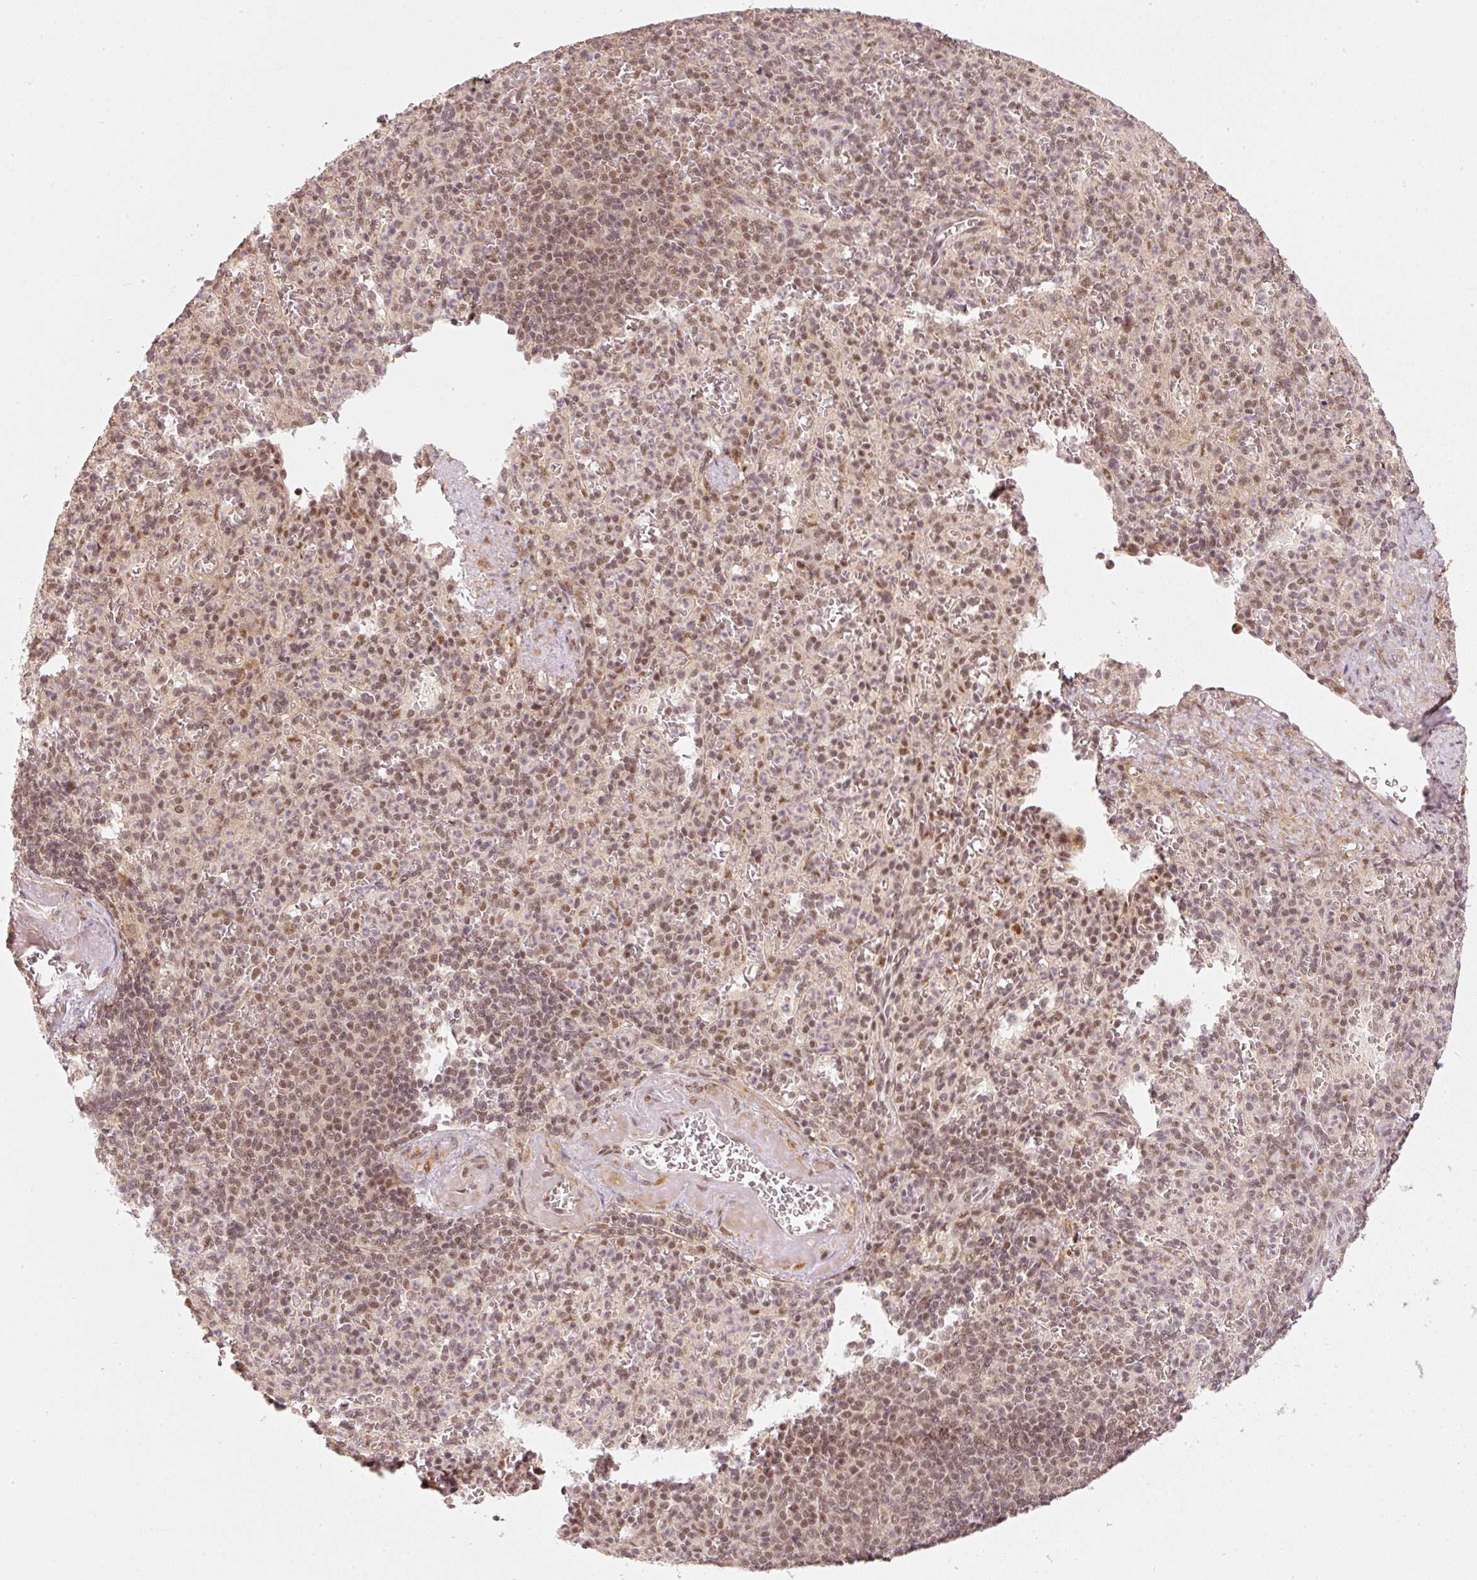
{"staining": {"intensity": "moderate", "quantity": "25%-75%", "location": "nuclear"}, "tissue": "spleen", "cell_type": "Cells in red pulp", "image_type": "normal", "snomed": [{"axis": "morphology", "description": "Normal tissue, NOS"}, {"axis": "topography", "description": "Spleen"}], "caption": "Protein analysis of normal spleen reveals moderate nuclear positivity in approximately 25%-75% of cells in red pulp.", "gene": "THOC6", "patient": {"sex": "female", "age": 74}}